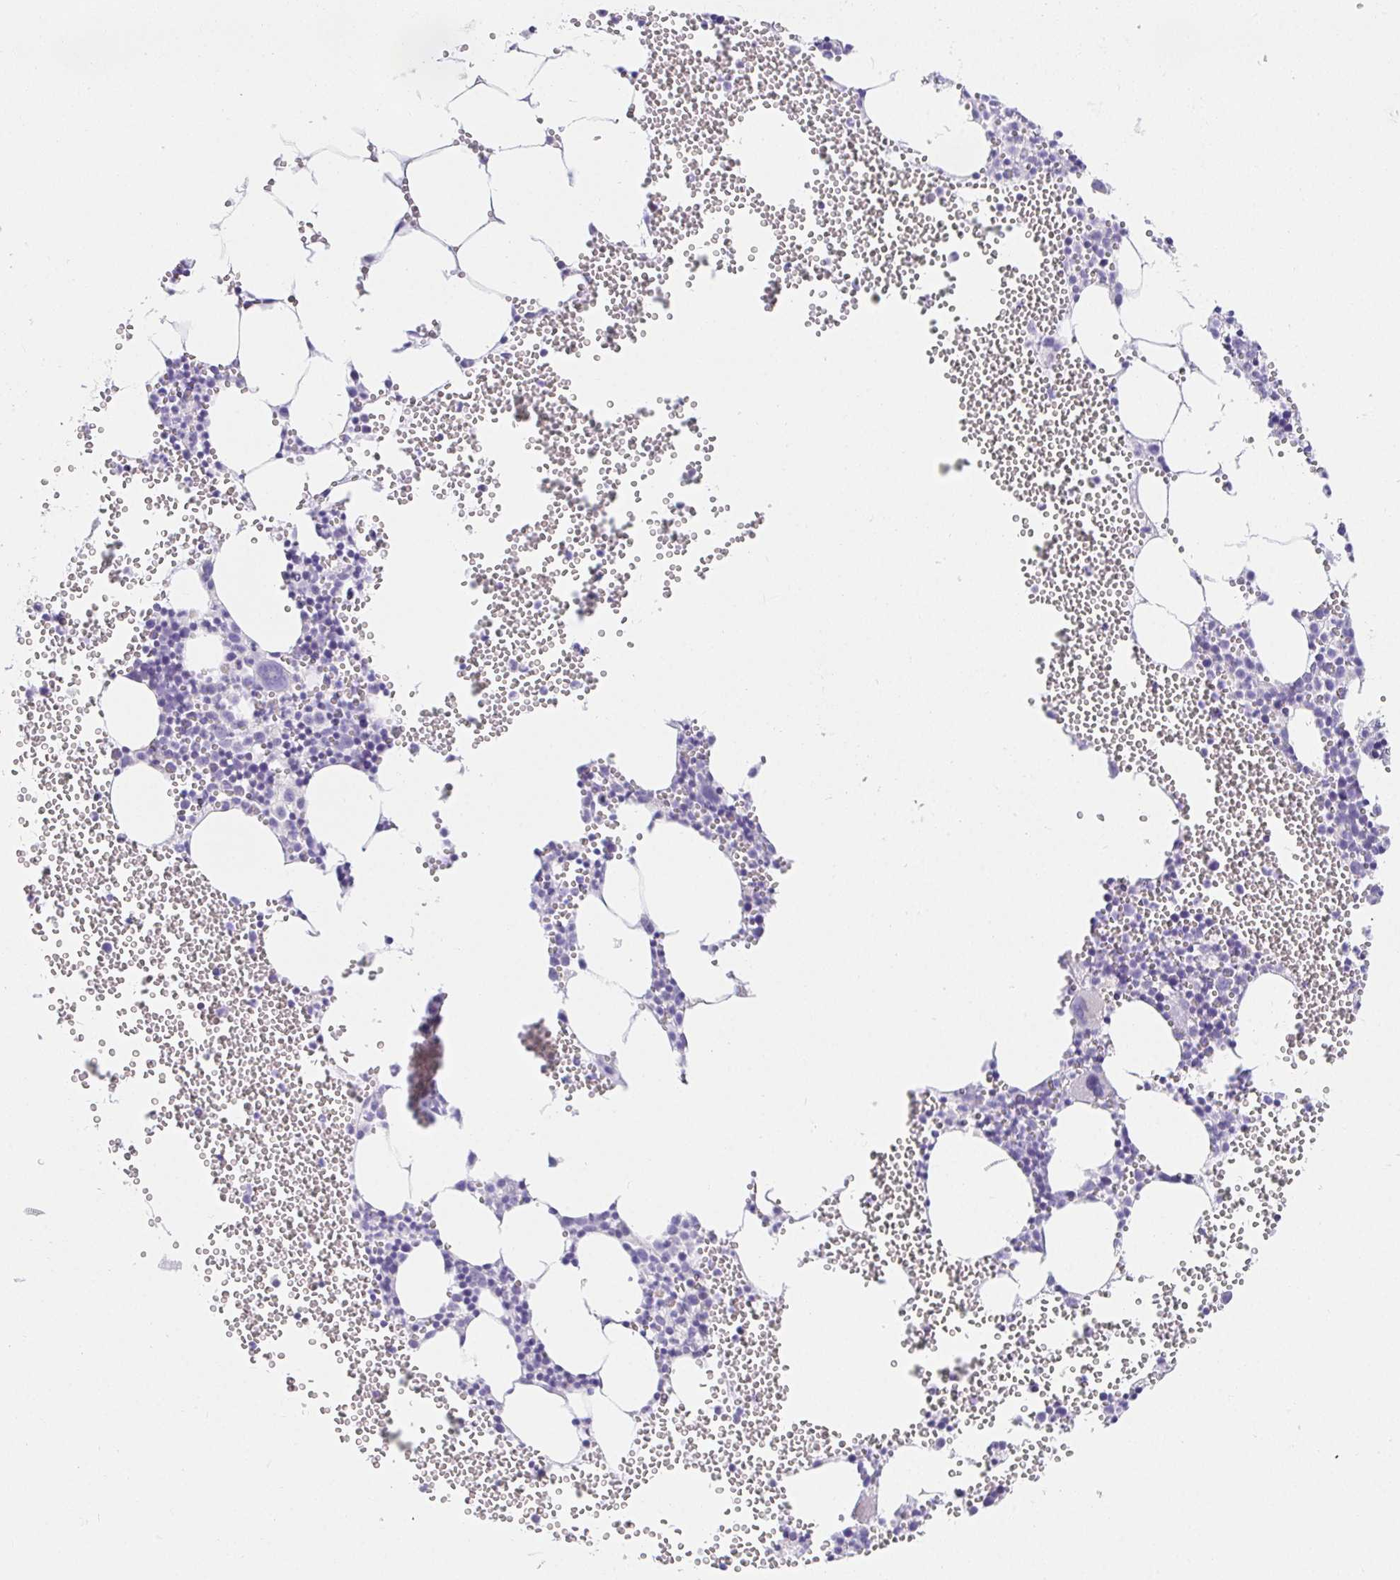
{"staining": {"intensity": "negative", "quantity": "none", "location": "none"}, "tissue": "bone marrow", "cell_type": "Hematopoietic cells", "image_type": "normal", "snomed": [{"axis": "morphology", "description": "Normal tissue, NOS"}, {"axis": "topography", "description": "Bone marrow"}], "caption": "Immunohistochemical staining of benign bone marrow shows no significant positivity in hematopoietic cells.", "gene": "VGLL1", "patient": {"sex": "female", "age": 80}}